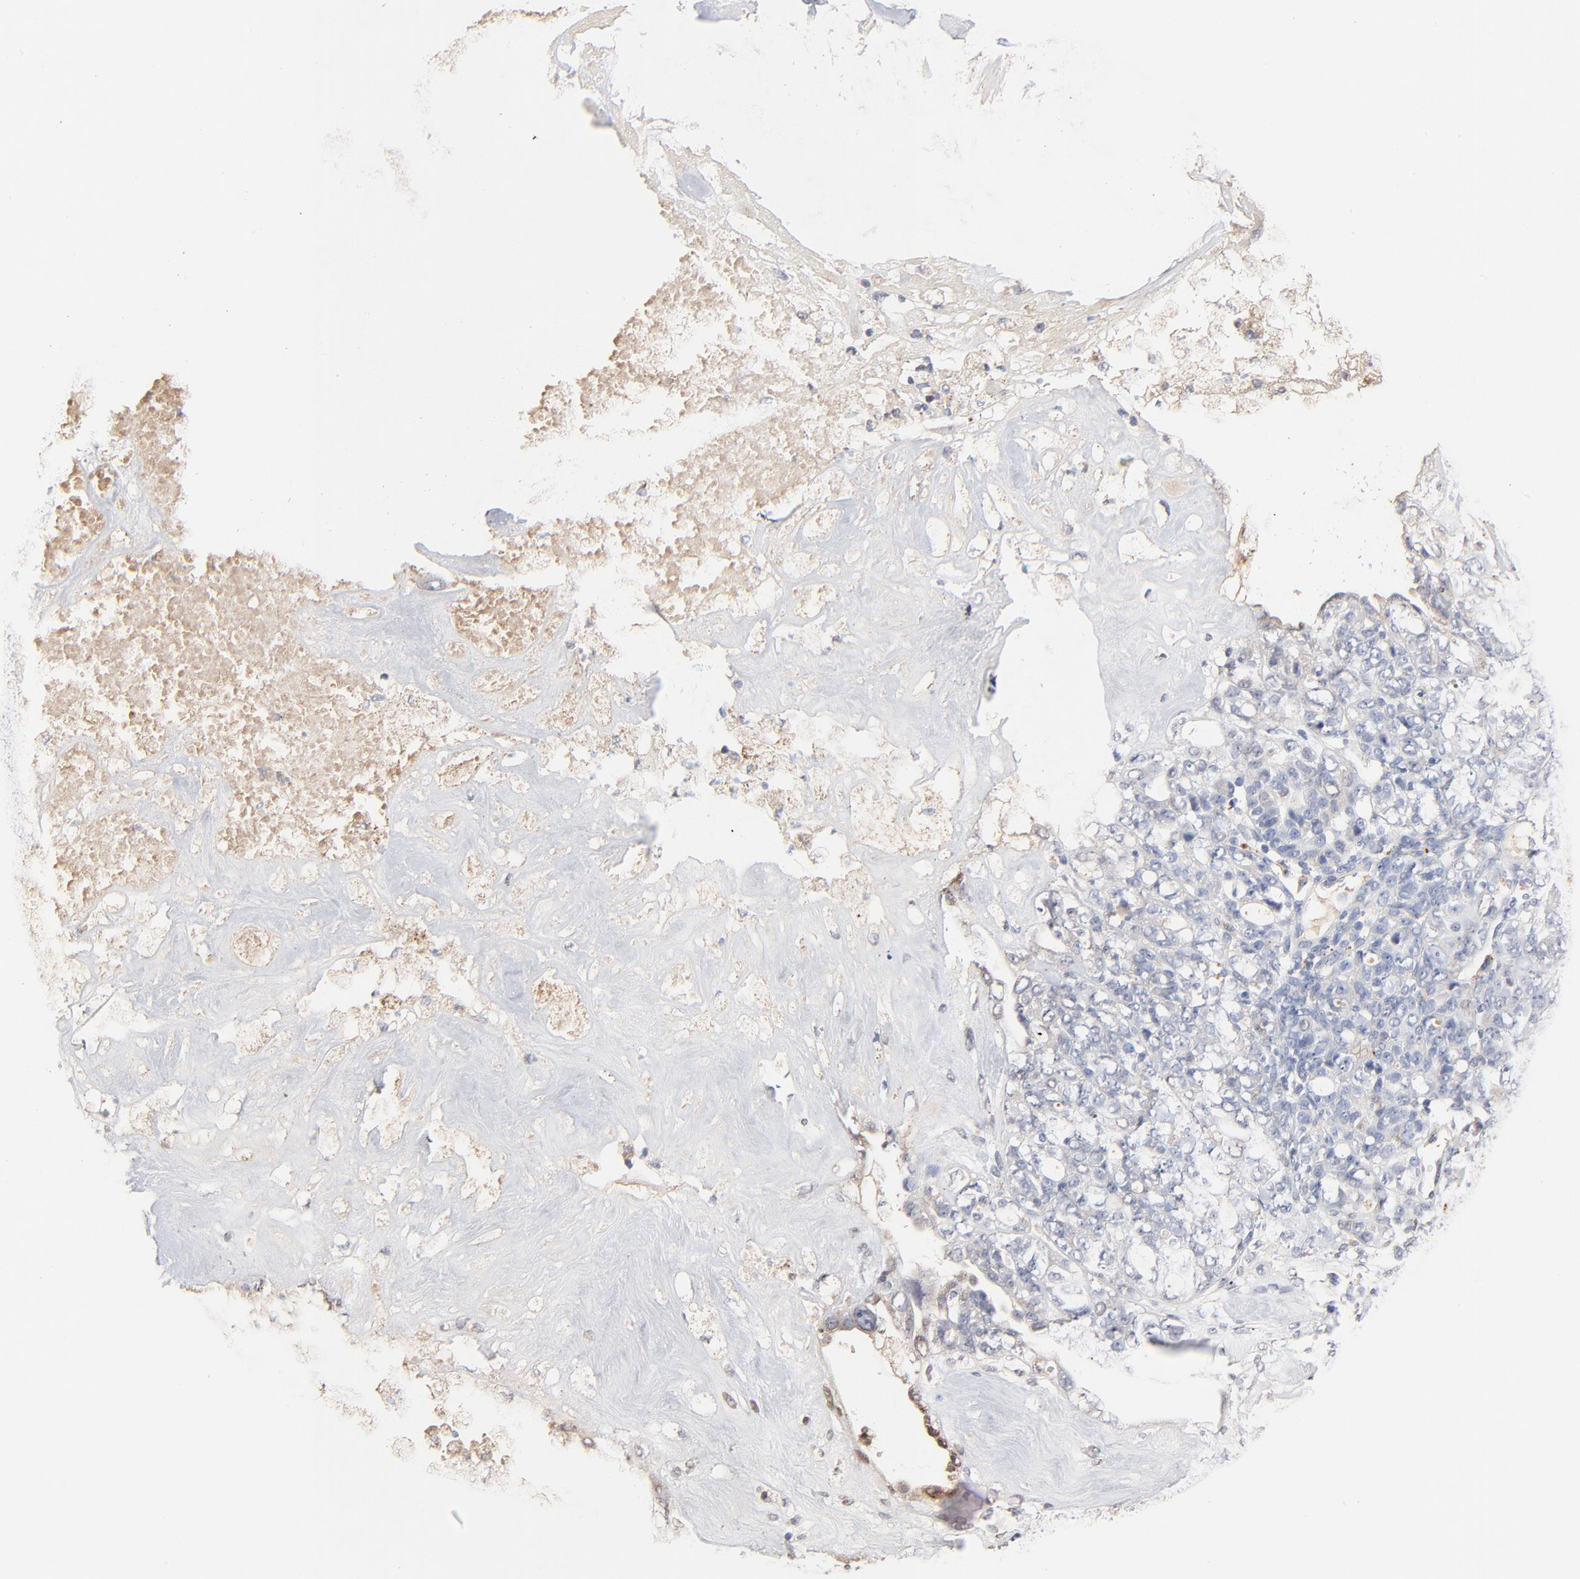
{"staining": {"intensity": "negative", "quantity": "none", "location": "none"}, "tissue": "ovarian cancer", "cell_type": "Tumor cells", "image_type": "cancer", "snomed": [{"axis": "morphology", "description": "Cystadenocarcinoma, serous, NOS"}, {"axis": "topography", "description": "Ovary"}], "caption": "Human ovarian serous cystadenocarcinoma stained for a protein using IHC shows no staining in tumor cells.", "gene": "SERPINA4", "patient": {"sex": "female", "age": 66}}